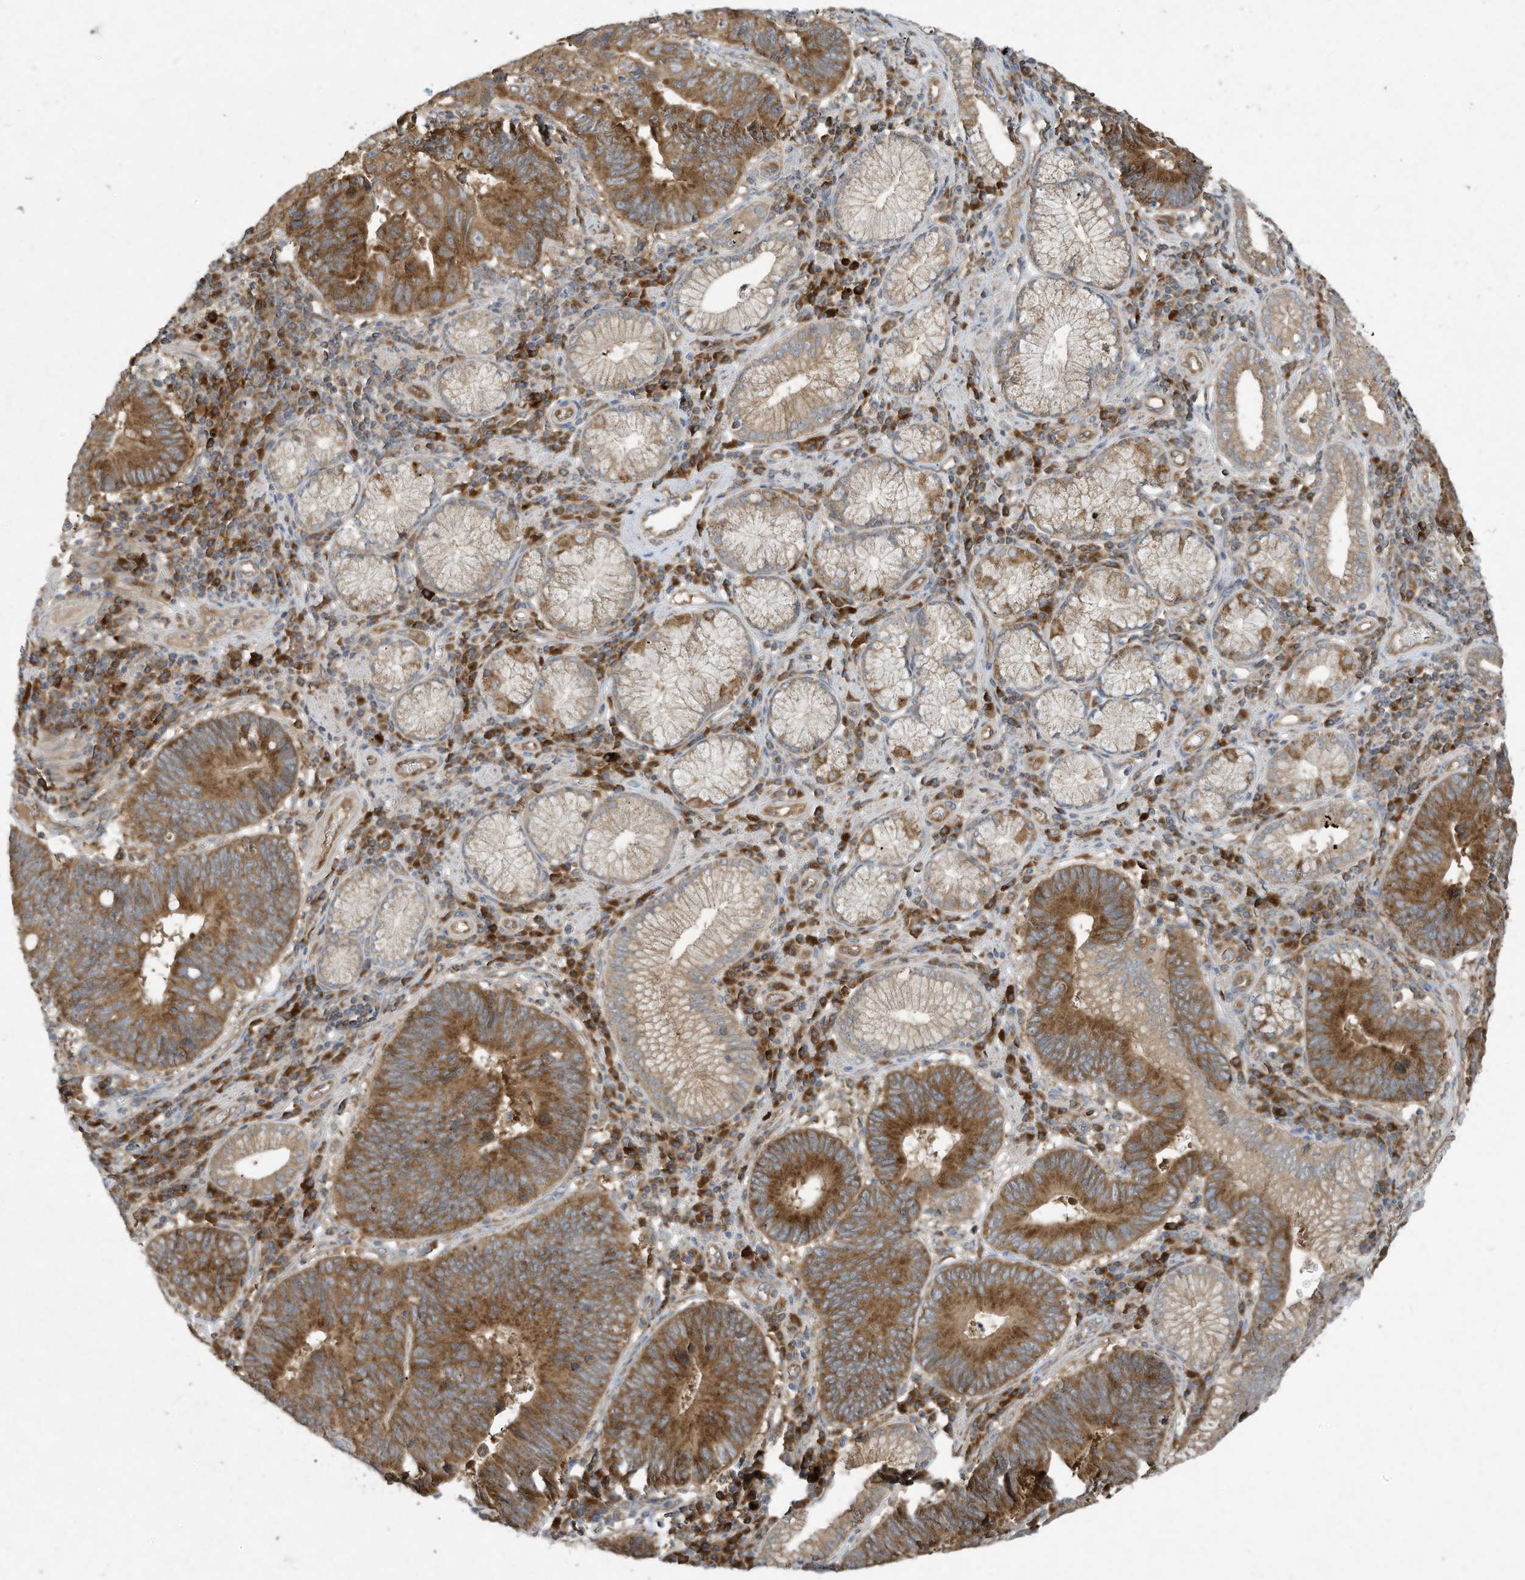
{"staining": {"intensity": "moderate", "quantity": ">75%", "location": "cytoplasmic/membranous"}, "tissue": "stomach cancer", "cell_type": "Tumor cells", "image_type": "cancer", "snomed": [{"axis": "morphology", "description": "Adenocarcinoma, NOS"}, {"axis": "topography", "description": "Stomach"}], "caption": "Stomach cancer (adenocarcinoma) stained for a protein (brown) demonstrates moderate cytoplasmic/membranous positive positivity in about >75% of tumor cells.", "gene": "SYNJ2", "patient": {"sex": "male", "age": 59}}